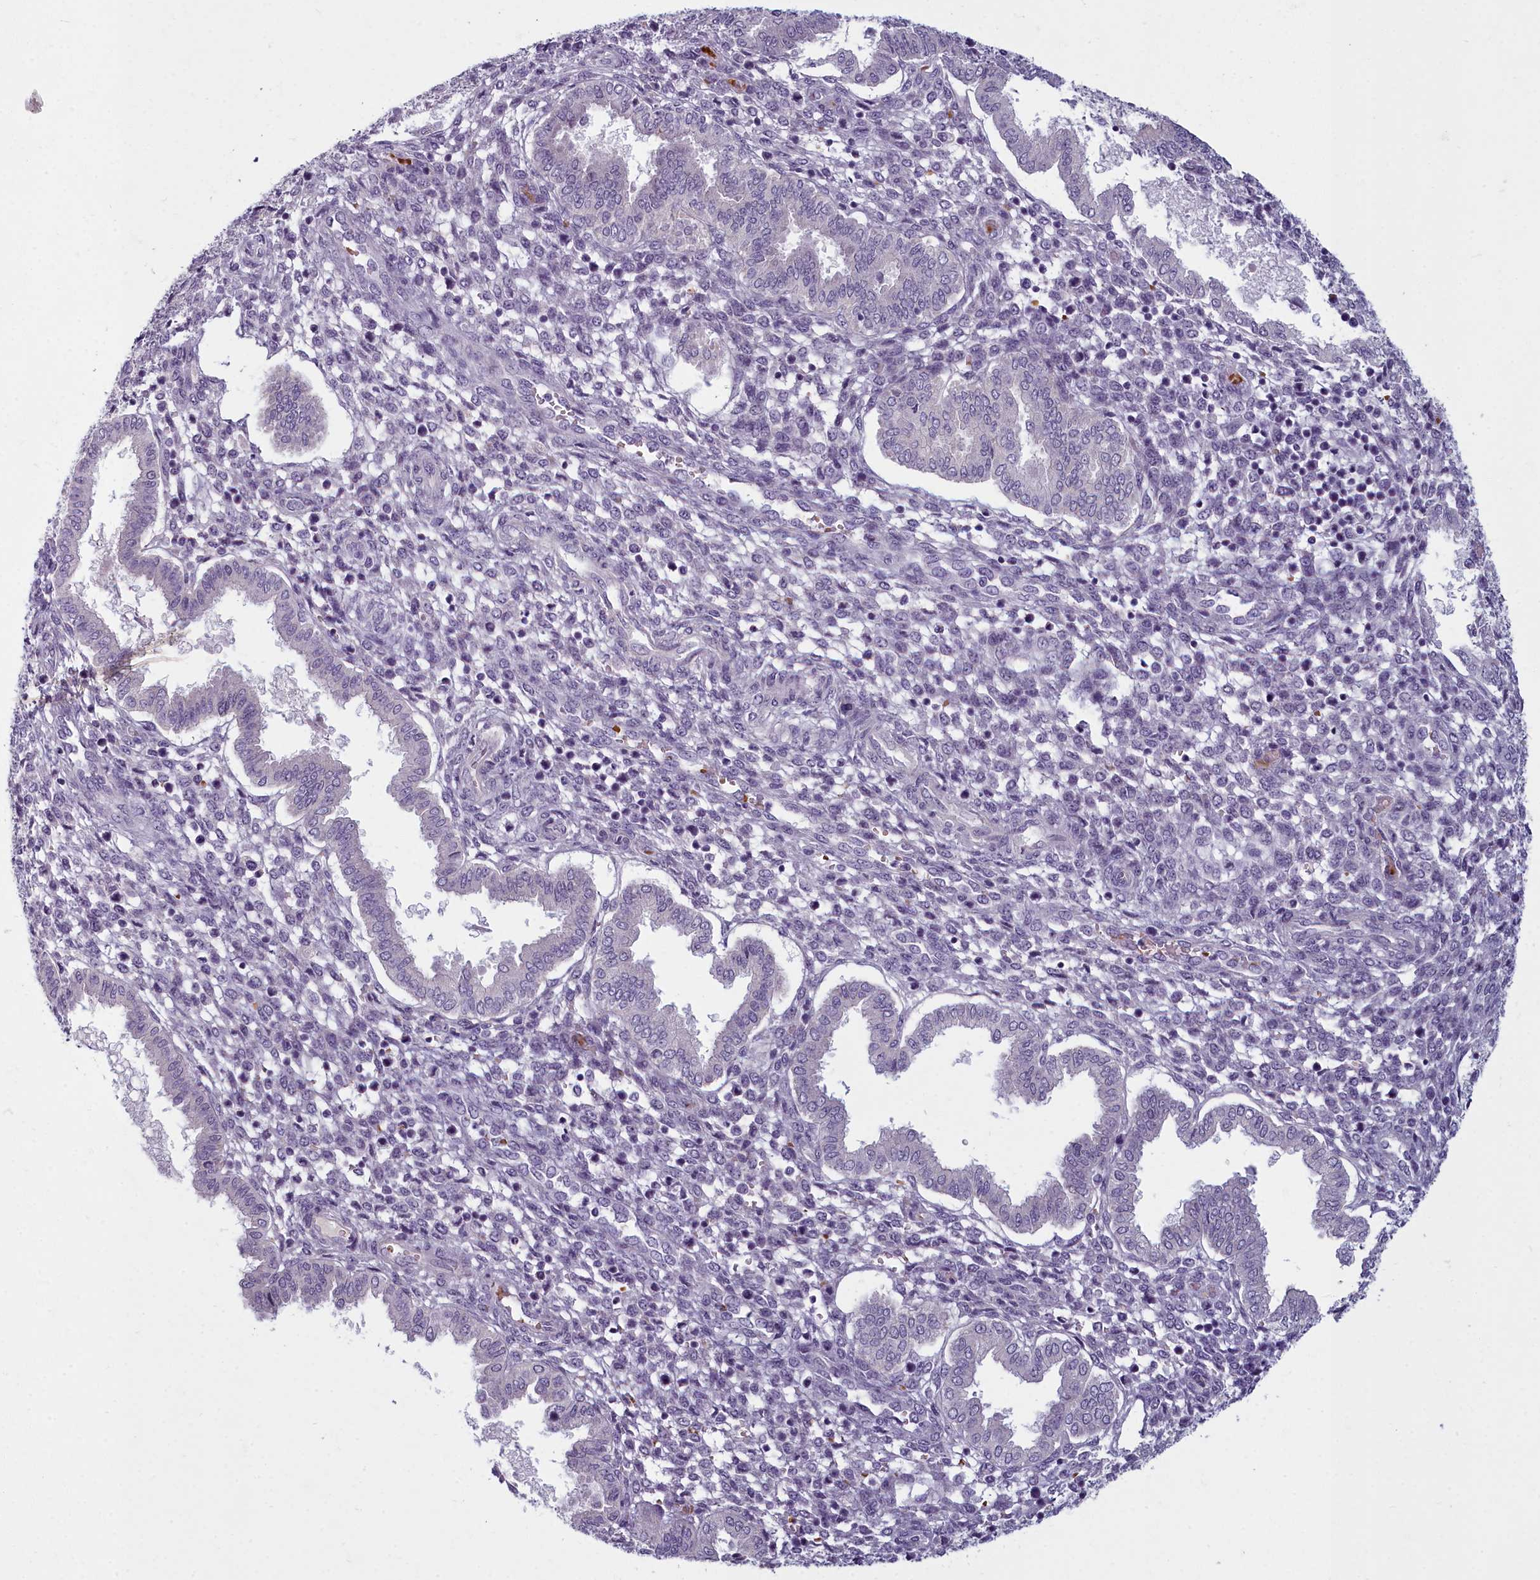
{"staining": {"intensity": "negative", "quantity": "none", "location": "none"}, "tissue": "endometrium", "cell_type": "Cells in endometrial stroma", "image_type": "normal", "snomed": [{"axis": "morphology", "description": "Normal tissue, NOS"}, {"axis": "topography", "description": "Endometrium"}], "caption": "Immunohistochemical staining of normal human endometrium reveals no significant staining in cells in endometrial stroma. Brightfield microscopy of IHC stained with DAB (brown) and hematoxylin (blue), captured at high magnification.", "gene": "ARL15", "patient": {"sex": "female", "age": 24}}